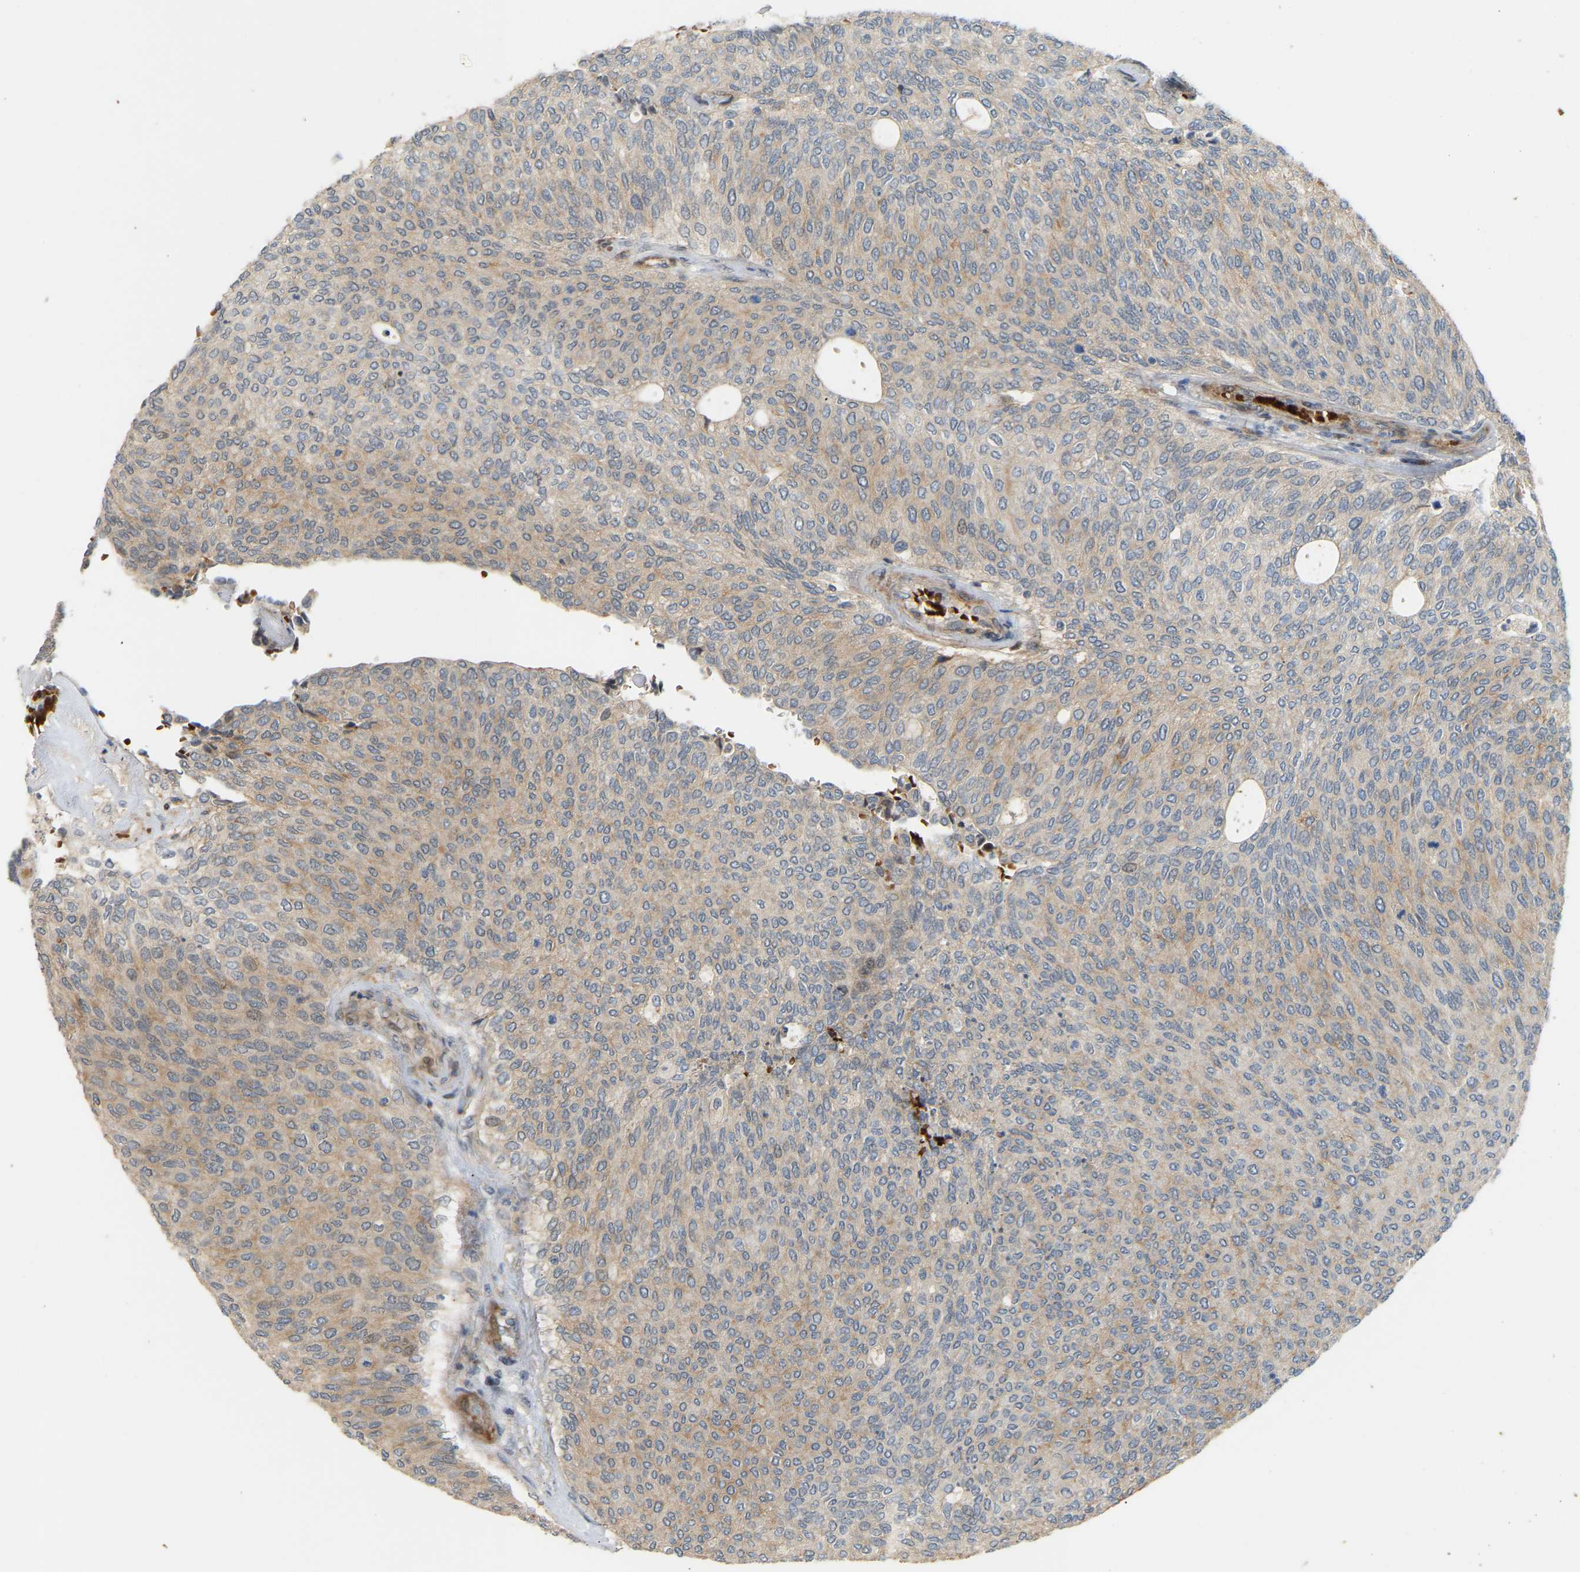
{"staining": {"intensity": "weak", "quantity": ">75%", "location": "cytoplasmic/membranous"}, "tissue": "urothelial cancer", "cell_type": "Tumor cells", "image_type": "cancer", "snomed": [{"axis": "morphology", "description": "Urothelial carcinoma, Low grade"}, {"axis": "topography", "description": "Urinary bladder"}], "caption": "Immunohistochemical staining of urothelial cancer demonstrates low levels of weak cytoplasmic/membranous expression in approximately >75% of tumor cells. (Stains: DAB in brown, nuclei in blue, Microscopy: brightfield microscopy at high magnification).", "gene": "POGLUT2", "patient": {"sex": "female", "age": 79}}